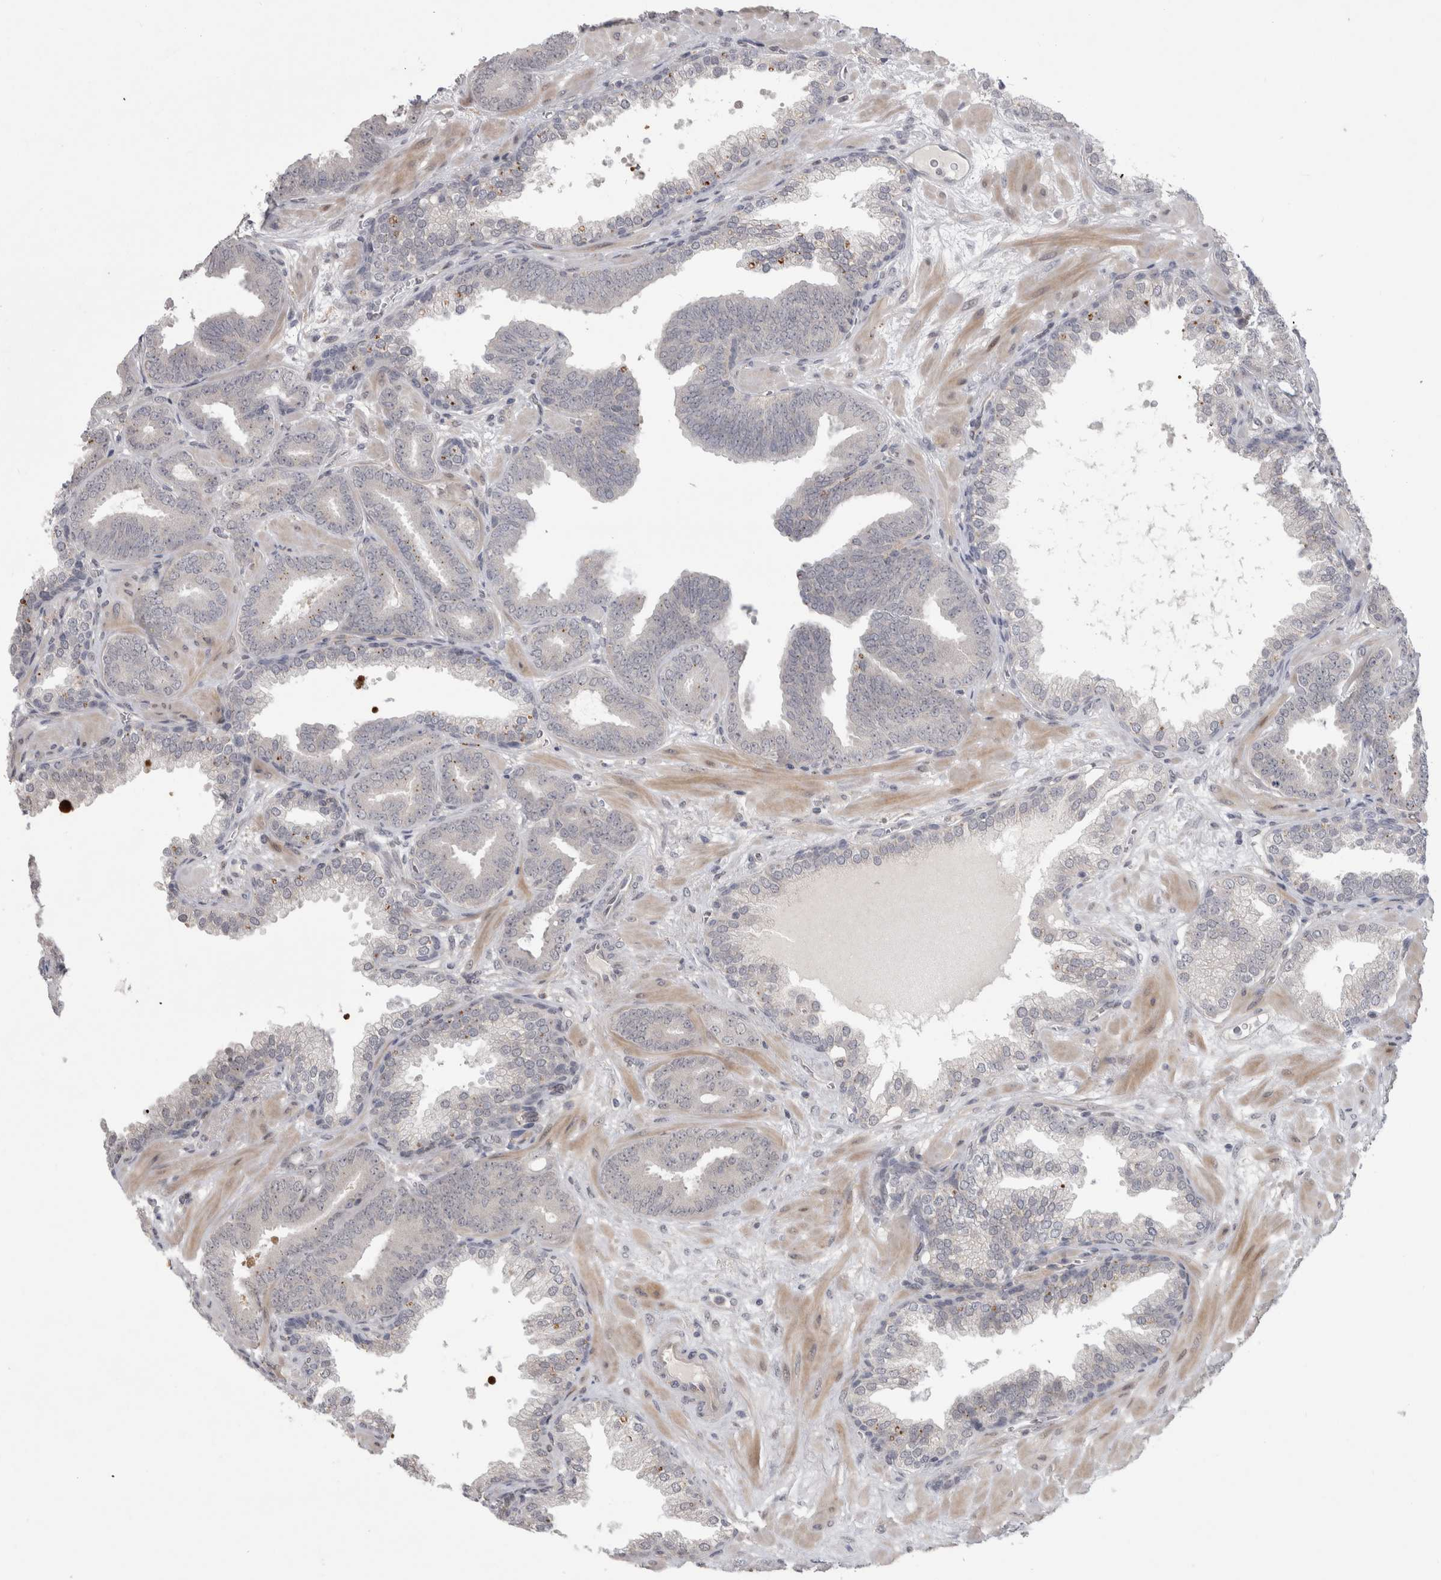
{"staining": {"intensity": "negative", "quantity": "none", "location": "none"}, "tissue": "prostate cancer", "cell_type": "Tumor cells", "image_type": "cancer", "snomed": [{"axis": "morphology", "description": "Adenocarcinoma, Low grade"}, {"axis": "topography", "description": "Prostate"}], "caption": "DAB immunohistochemical staining of human low-grade adenocarcinoma (prostate) demonstrates no significant expression in tumor cells.", "gene": "MTBP", "patient": {"sex": "male", "age": 62}}